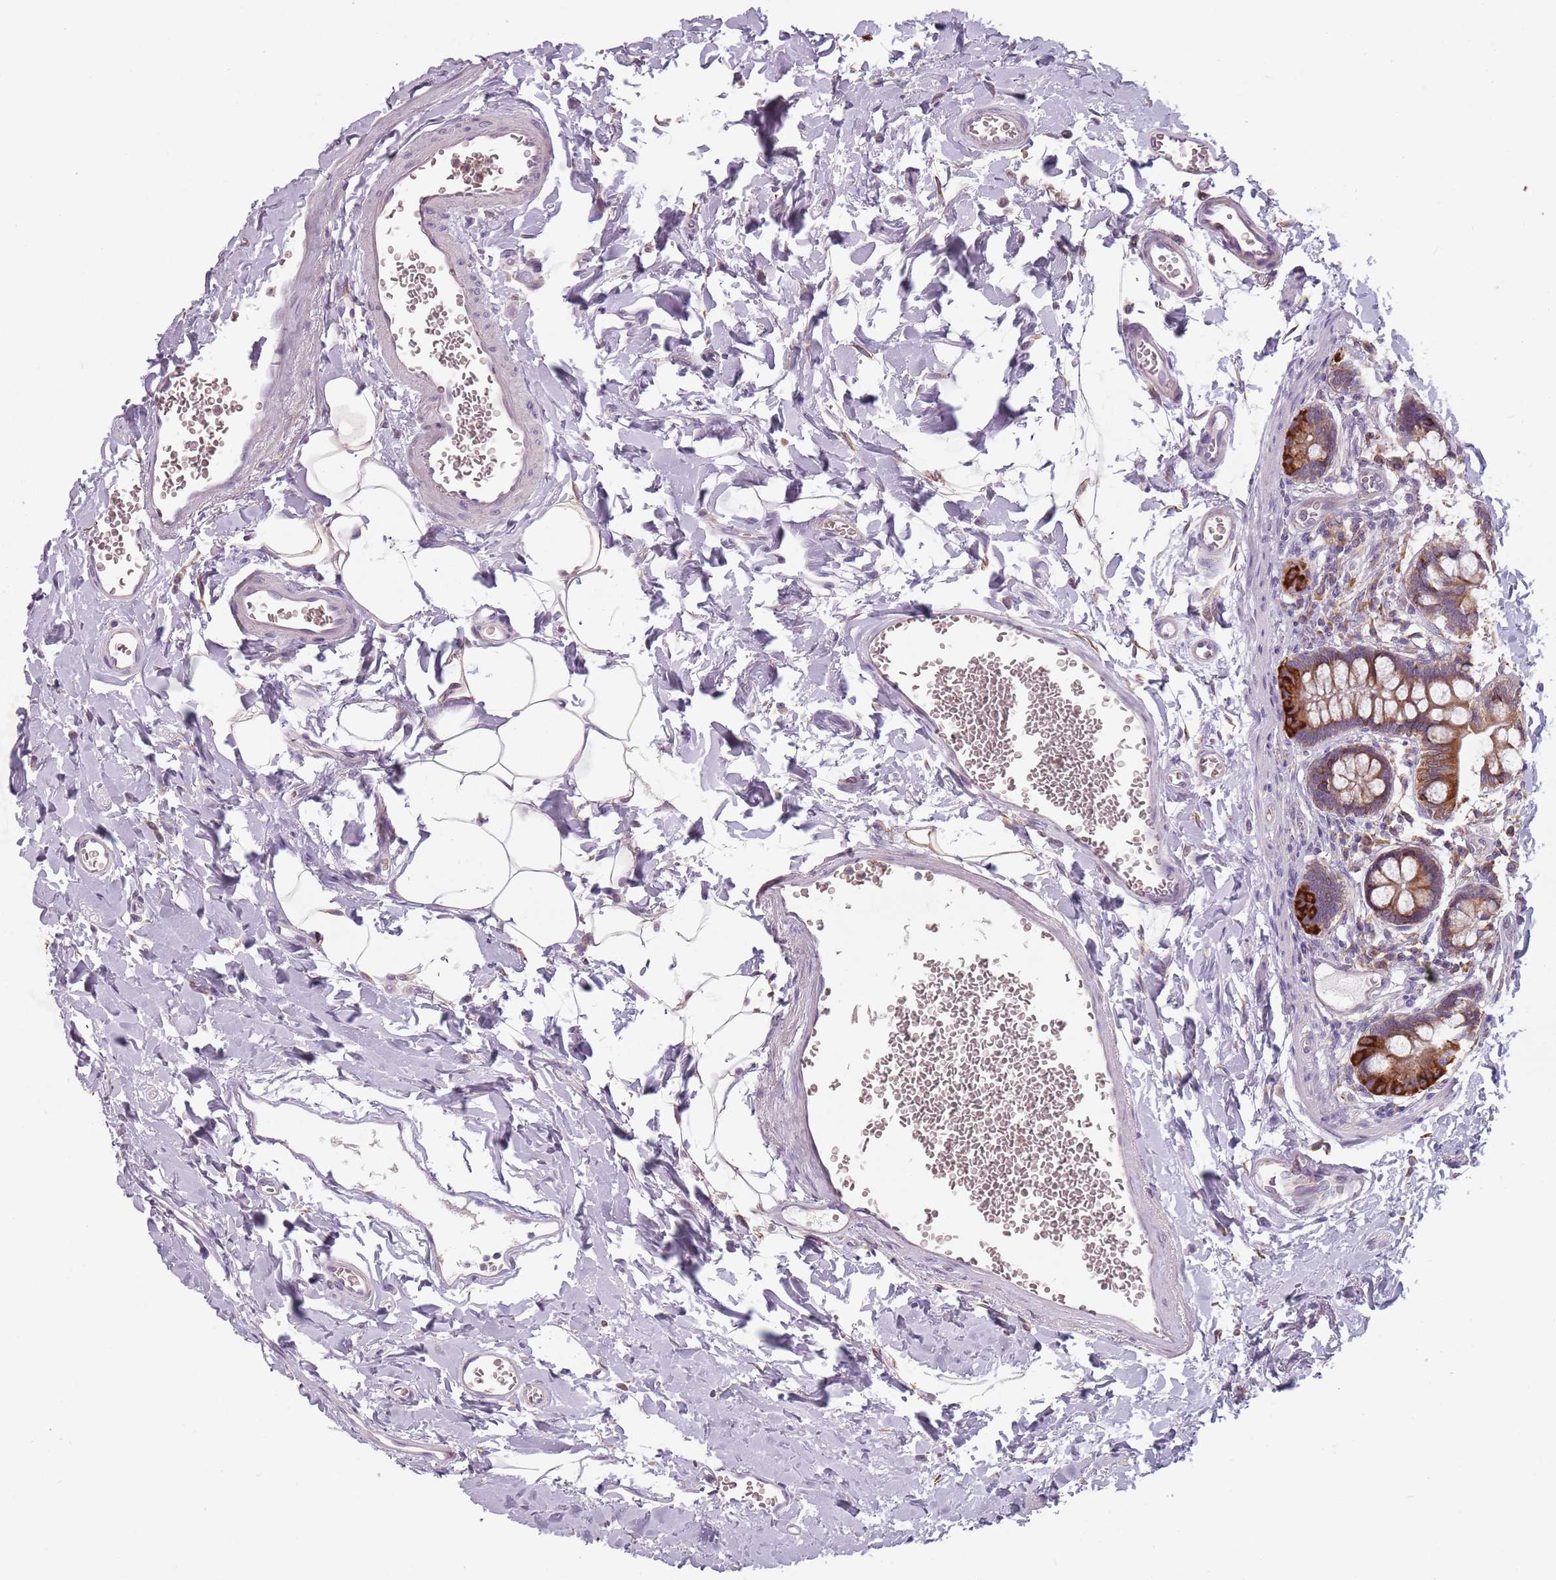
{"staining": {"intensity": "strong", "quantity": ">75%", "location": "cytoplasmic/membranous"}, "tissue": "small intestine", "cell_type": "Glandular cells", "image_type": "normal", "snomed": [{"axis": "morphology", "description": "Normal tissue, NOS"}, {"axis": "topography", "description": "Small intestine"}], "caption": "Benign small intestine demonstrates strong cytoplasmic/membranous positivity in approximately >75% of glandular cells The staining was performed using DAB, with brown indicating positive protein expression. Nuclei are stained blue with hematoxylin..", "gene": "RPS9", "patient": {"sex": "male", "age": 52}}